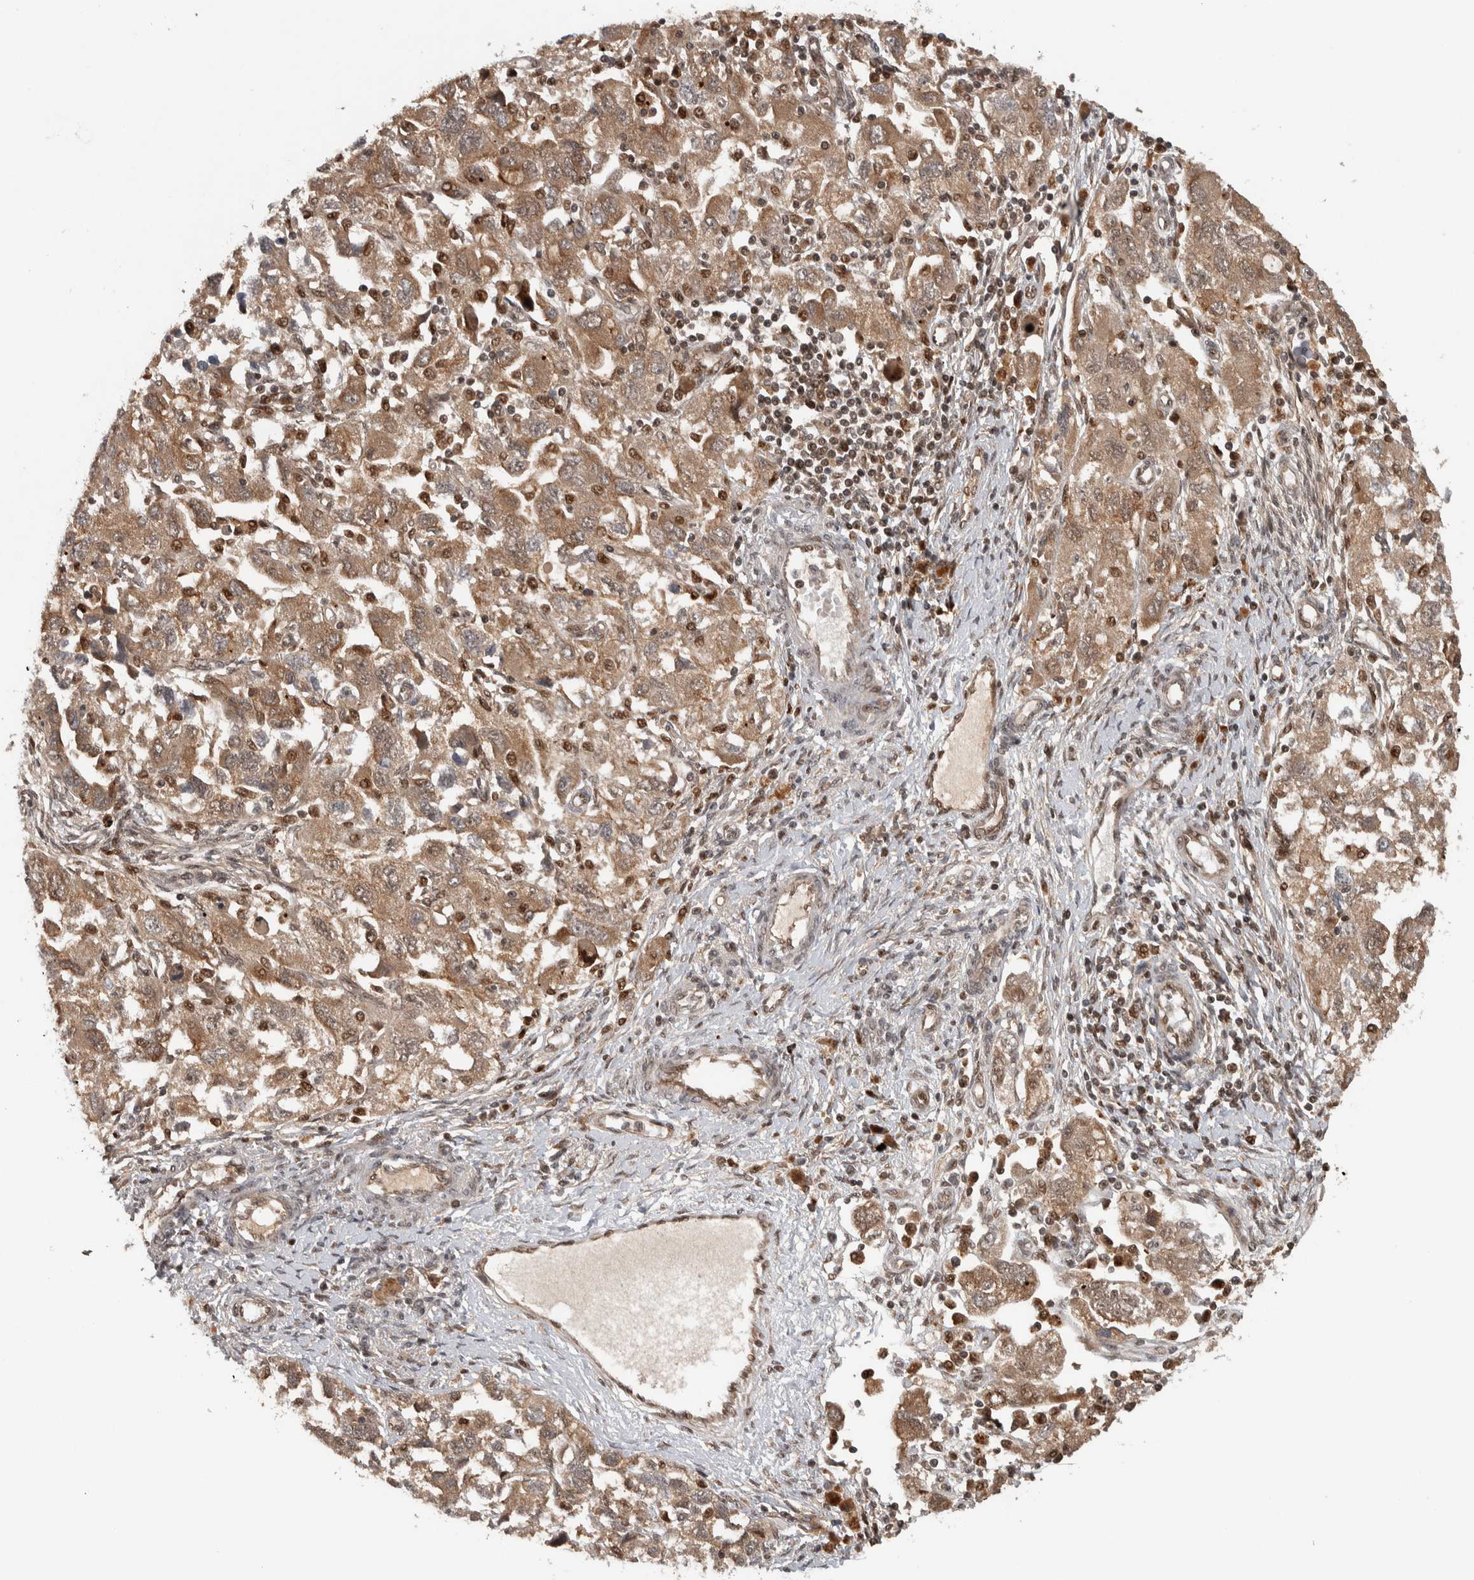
{"staining": {"intensity": "moderate", "quantity": ">75%", "location": "cytoplasmic/membranous,nuclear"}, "tissue": "ovarian cancer", "cell_type": "Tumor cells", "image_type": "cancer", "snomed": [{"axis": "morphology", "description": "Carcinoma, NOS"}, {"axis": "morphology", "description": "Cystadenocarcinoma, serous, NOS"}, {"axis": "topography", "description": "Ovary"}], "caption": "Moderate cytoplasmic/membranous and nuclear expression for a protein is identified in about >75% of tumor cells of ovarian cancer using IHC.", "gene": "RPS6KA4", "patient": {"sex": "female", "age": 69}}